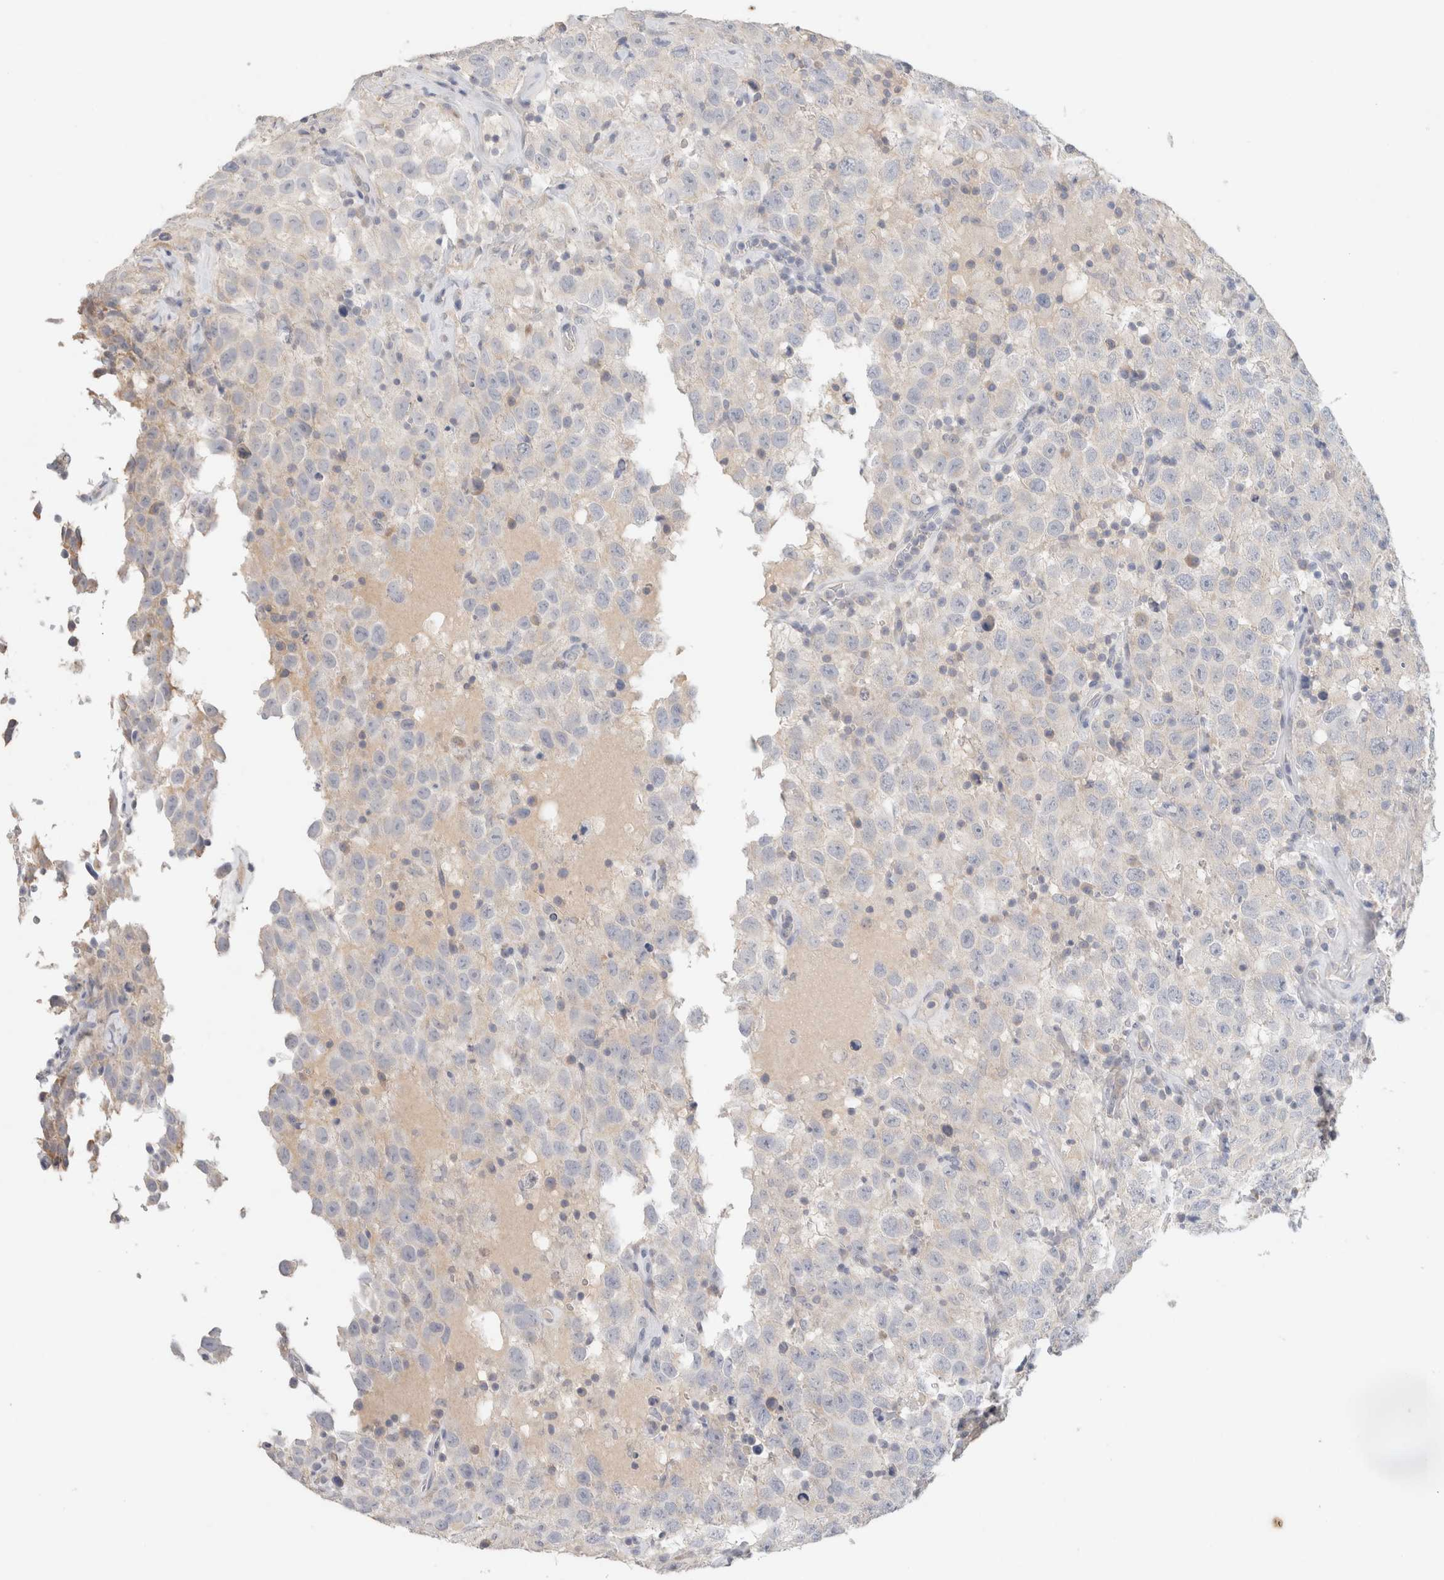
{"staining": {"intensity": "negative", "quantity": "none", "location": "none"}, "tissue": "testis cancer", "cell_type": "Tumor cells", "image_type": "cancer", "snomed": [{"axis": "morphology", "description": "Seminoma, NOS"}, {"axis": "topography", "description": "Testis"}], "caption": "There is no significant positivity in tumor cells of testis seminoma.", "gene": "MPP2", "patient": {"sex": "male", "age": 41}}